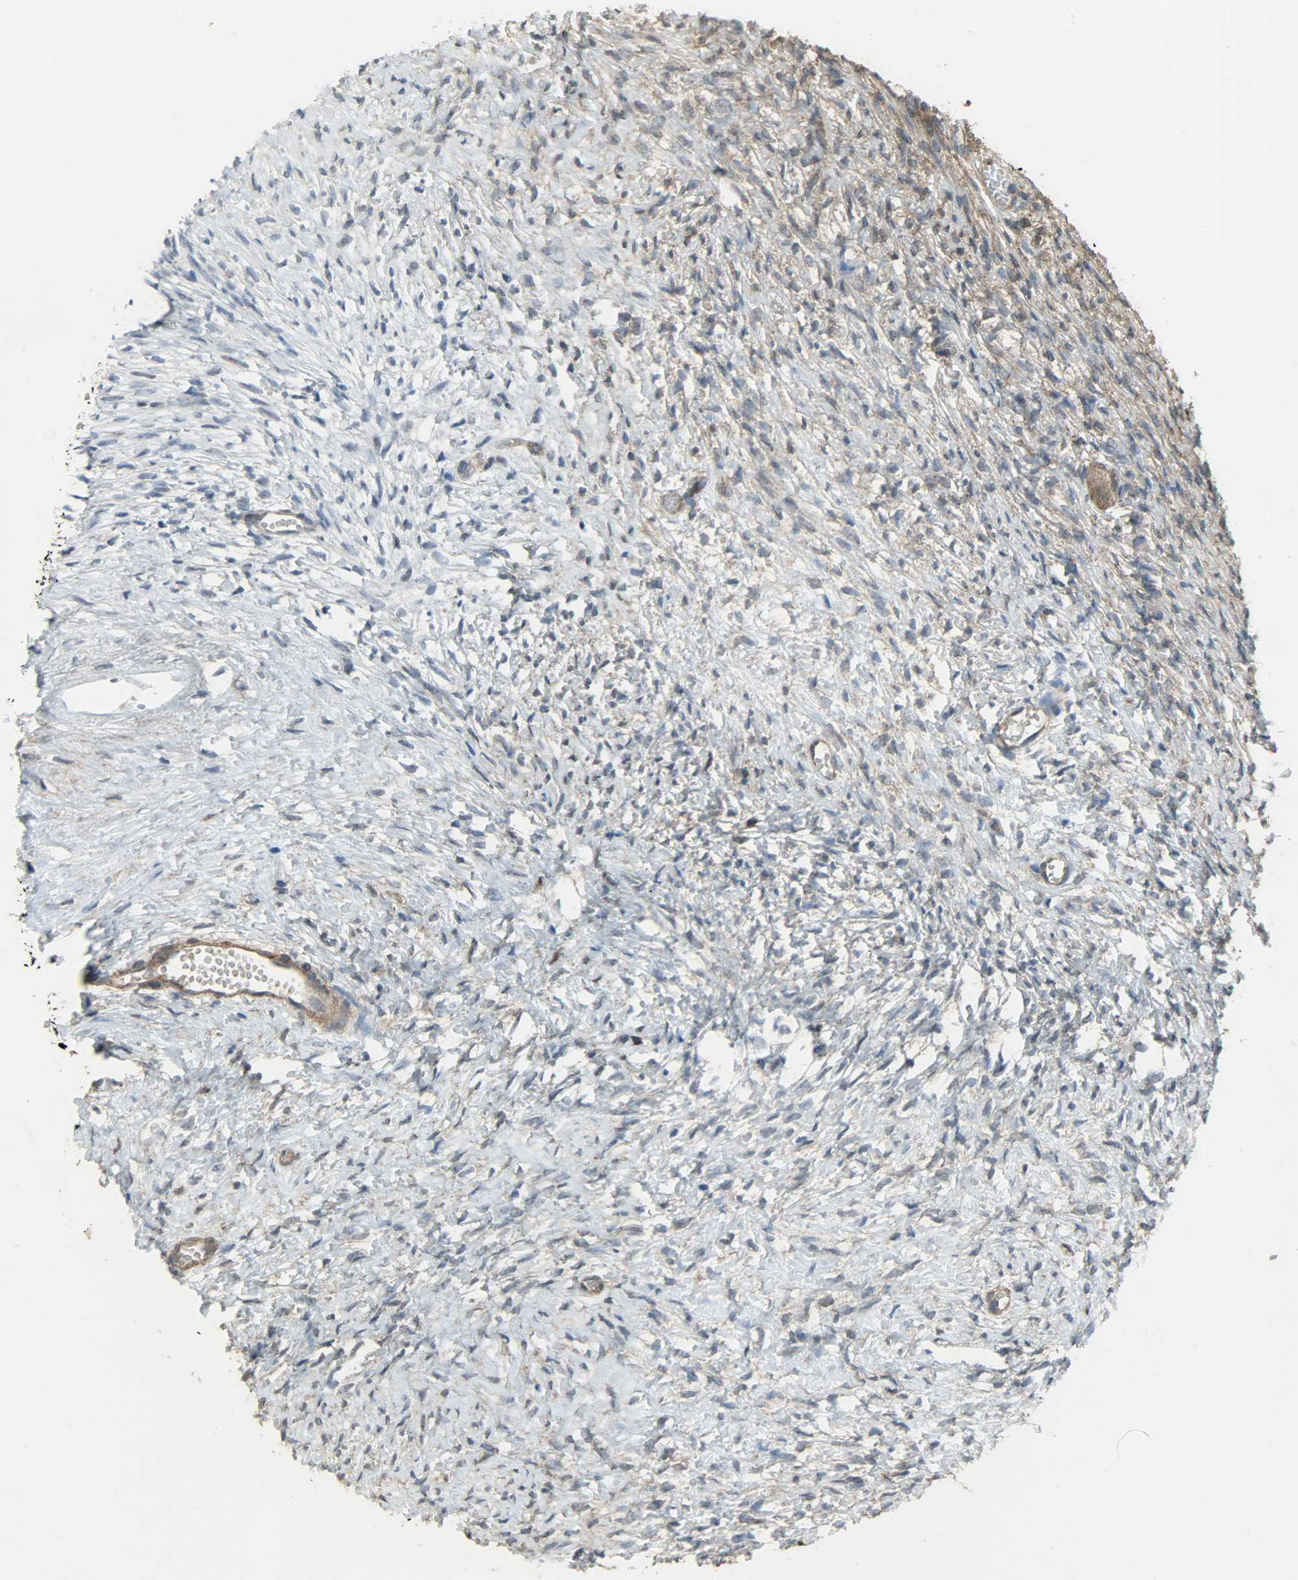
{"staining": {"intensity": "moderate", "quantity": "25%-75%", "location": "cytoplasmic/membranous"}, "tissue": "ovary", "cell_type": "Ovarian stroma cells", "image_type": "normal", "snomed": [{"axis": "morphology", "description": "Normal tissue, NOS"}, {"axis": "topography", "description": "Ovary"}], "caption": "Immunohistochemistry histopathology image of normal ovary: ovary stained using IHC reveals medium levels of moderate protein expression localized specifically in the cytoplasmic/membranous of ovarian stroma cells, appearing as a cytoplasmic/membranous brown color.", "gene": "LDHB", "patient": {"sex": "female", "age": 35}}